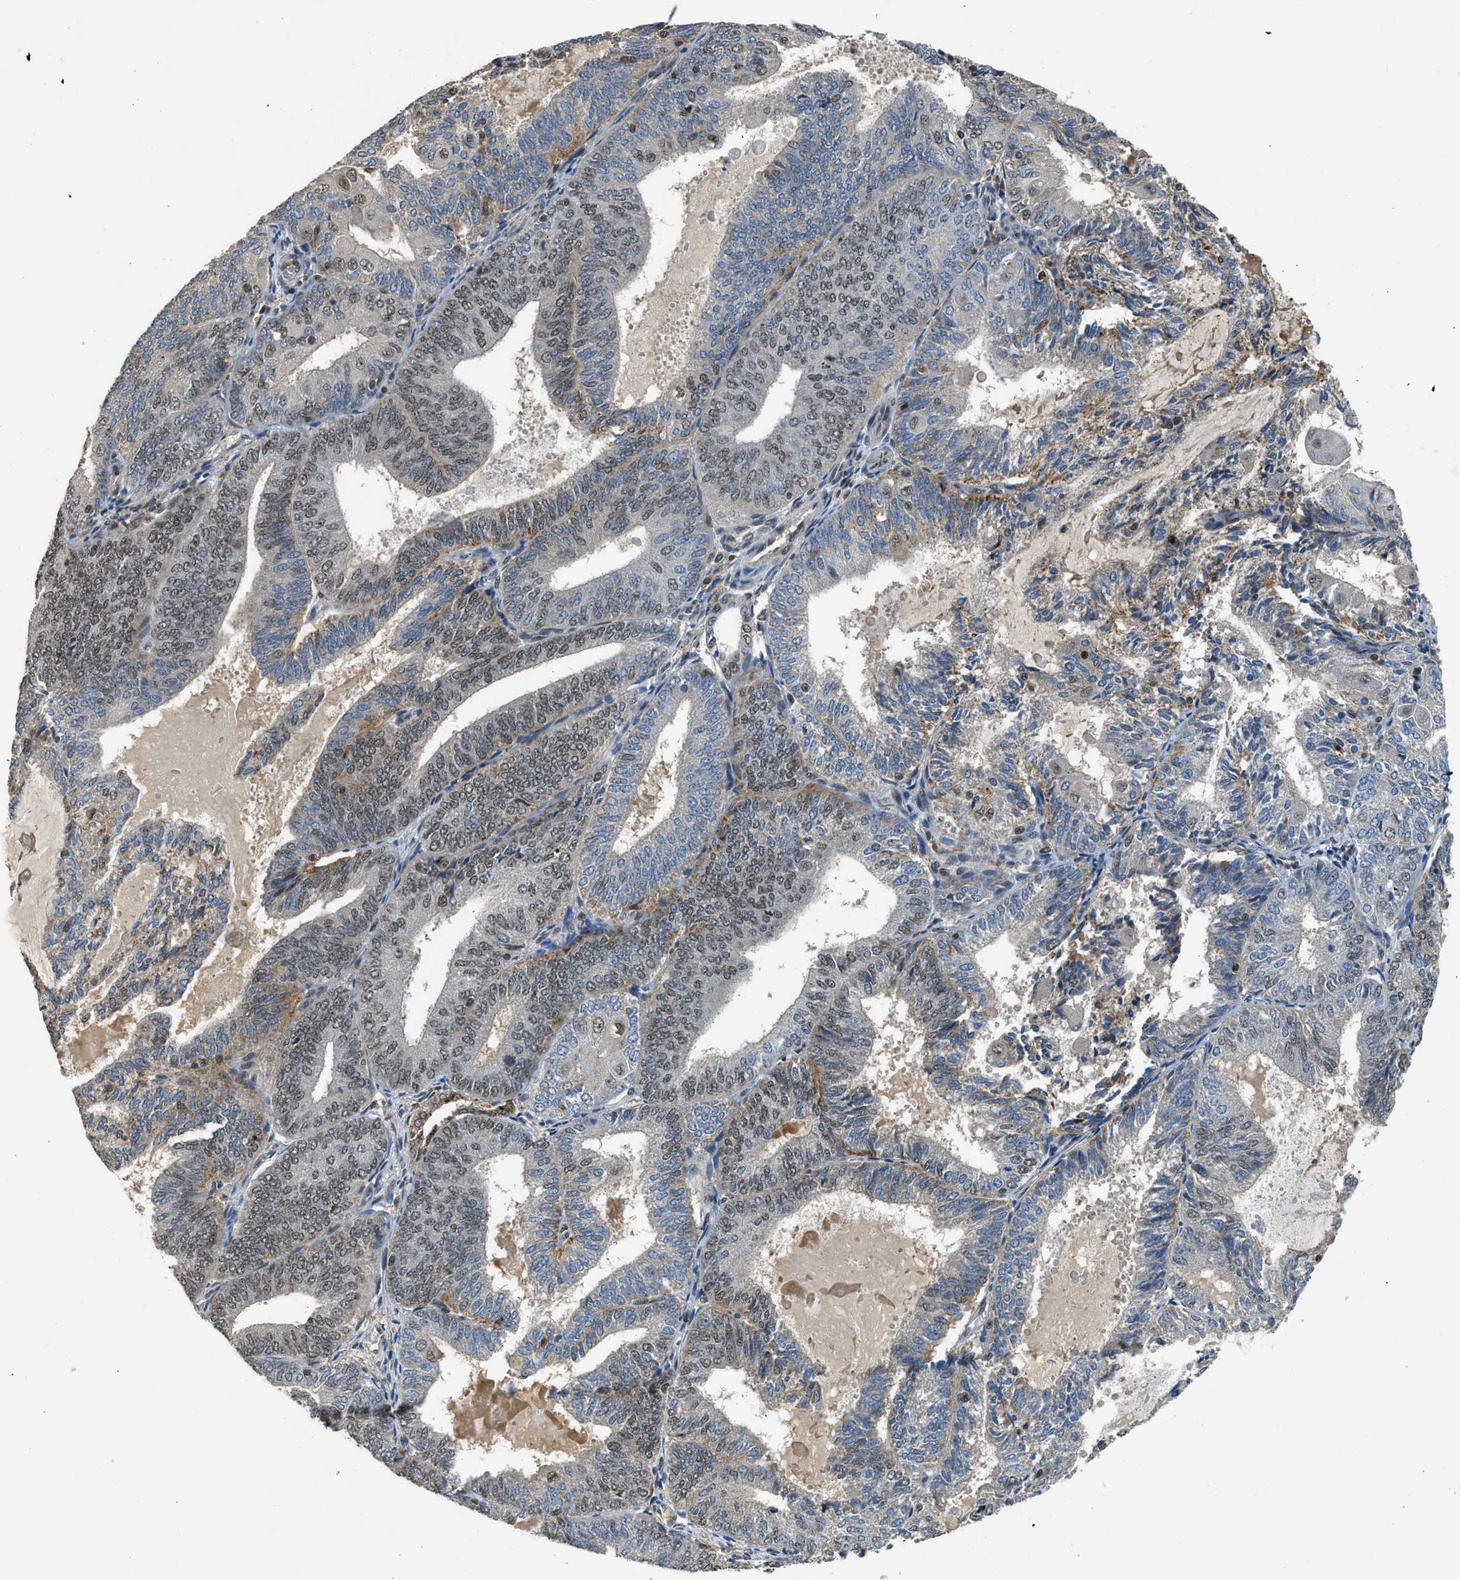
{"staining": {"intensity": "weak", "quantity": "25%-75%", "location": "nuclear"}, "tissue": "endometrial cancer", "cell_type": "Tumor cells", "image_type": "cancer", "snomed": [{"axis": "morphology", "description": "Adenocarcinoma, NOS"}, {"axis": "topography", "description": "Endometrium"}], "caption": "The image reveals staining of adenocarcinoma (endometrial), revealing weak nuclear protein positivity (brown color) within tumor cells.", "gene": "SLC15A4", "patient": {"sex": "female", "age": 81}}